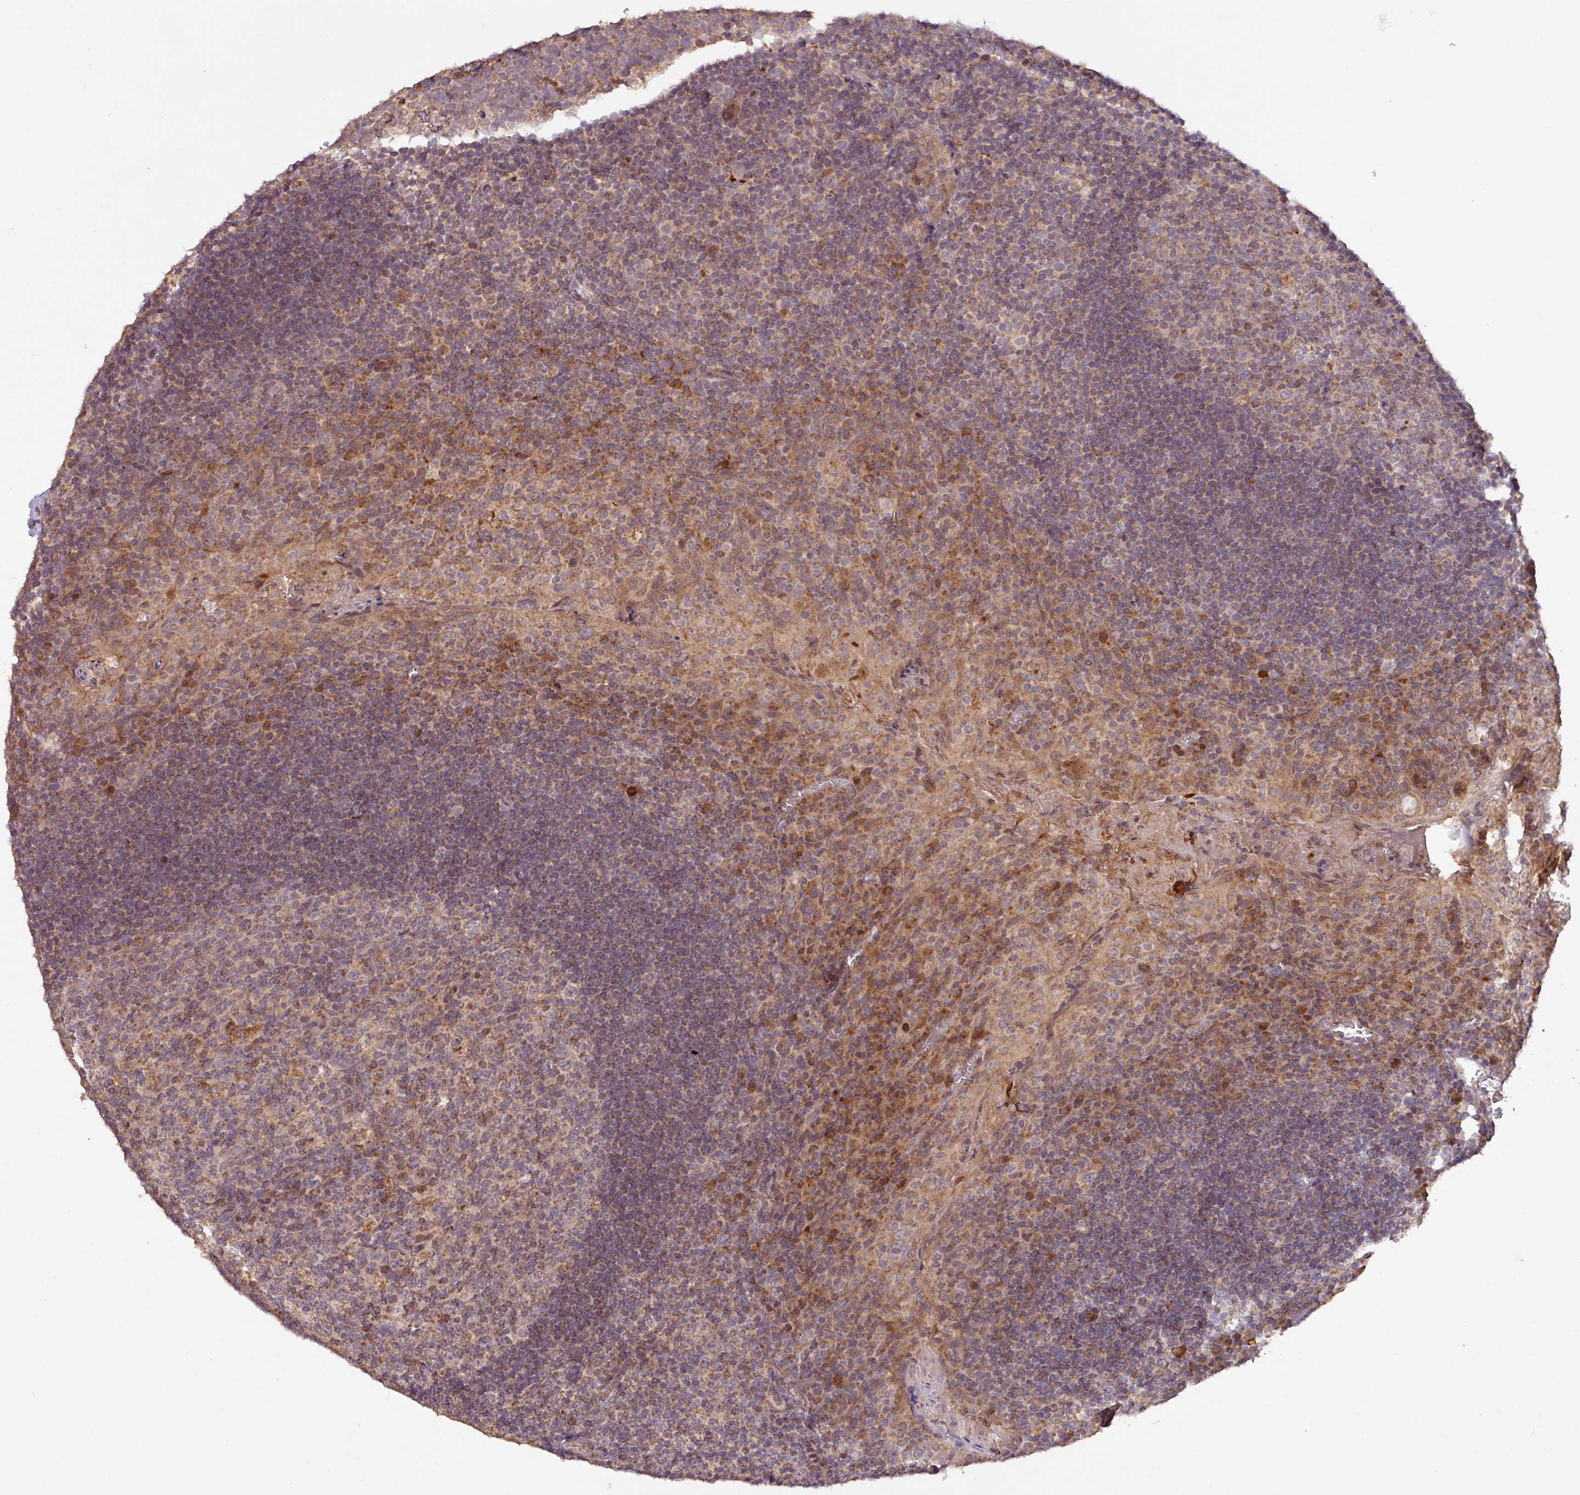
{"staining": {"intensity": "moderate", "quantity": "25%-75%", "location": "cytoplasmic/membranous"}, "tissue": "tonsil", "cell_type": "Germinal center cells", "image_type": "normal", "snomed": [{"axis": "morphology", "description": "Normal tissue, NOS"}, {"axis": "topography", "description": "Tonsil"}], "caption": "DAB immunohistochemical staining of benign tonsil shows moderate cytoplasmic/membranous protein expression in approximately 25%-75% of germinal center cells.", "gene": "YPEL1", "patient": {"sex": "male", "age": 17}}